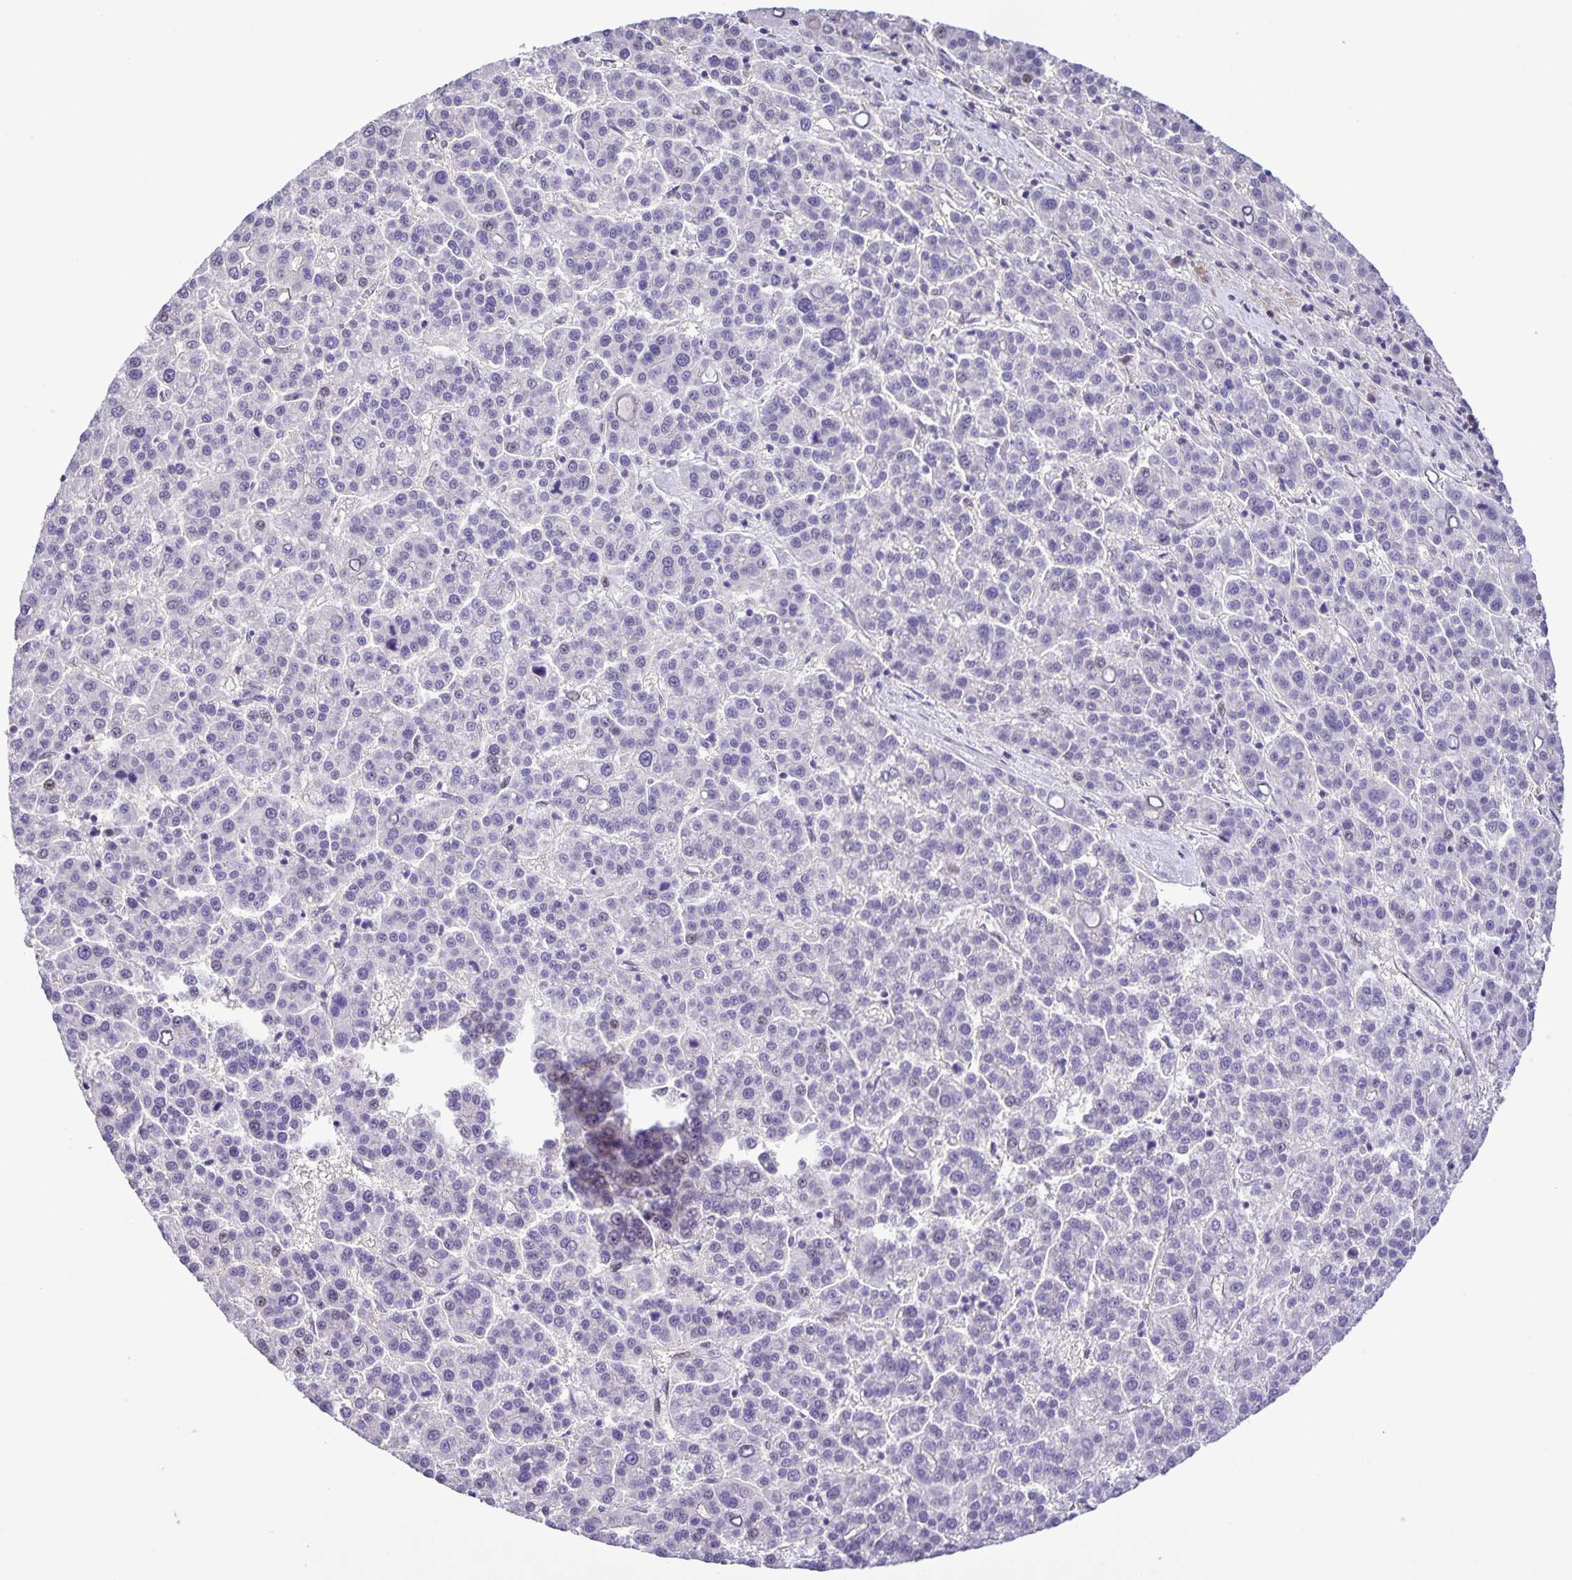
{"staining": {"intensity": "negative", "quantity": "none", "location": "none"}, "tissue": "liver cancer", "cell_type": "Tumor cells", "image_type": "cancer", "snomed": [{"axis": "morphology", "description": "Carcinoma, Hepatocellular, NOS"}, {"axis": "topography", "description": "Liver"}], "caption": "This image is of liver cancer (hepatocellular carcinoma) stained with IHC to label a protein in brown with the nuclei are counter-stained blue. There is no staining in tumor cells.", "gene": "ONECUT2", "patient": {"sex": "female", "age": 58}}